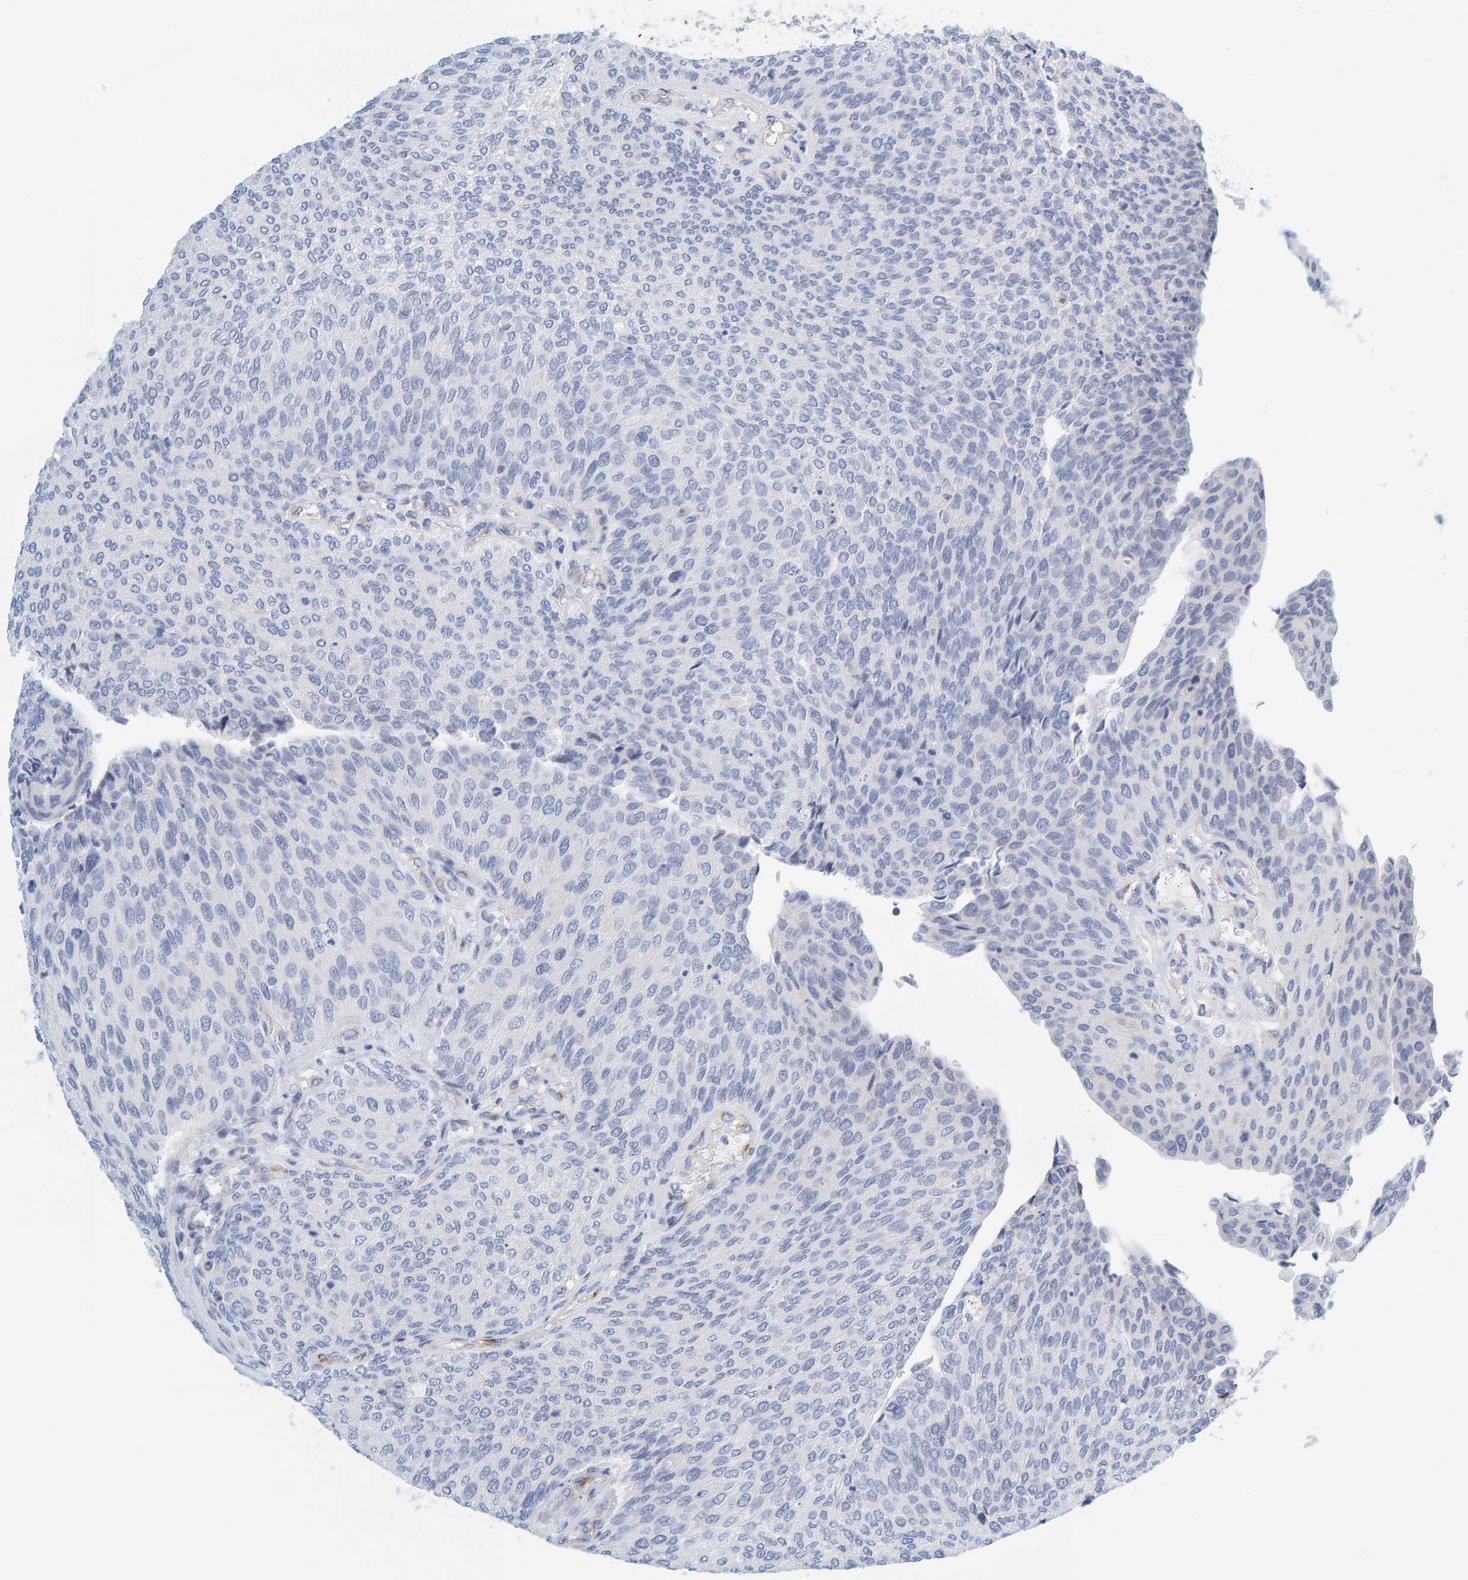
{"staining": {"intensity": "negative", "quantity": "none", "location": "none"}, "tissue": "urothelial cancer", "cell_type": "Tumor cells", "image_type": "cancer", "snomed": [{"axis": "morphology", "description": "Urothelial carcinoma, Low grade"}, {"axis": "topography", "description": "Urinary bladder"}], "caption": "IHC image of neoplastic tissue: human urothelial carcinoma (low-grade) stained with DAB (3,3'-diaminobenzidine) demonstrates no significant protein positivity in tumor cells.", "gene": "MOG", "patient": {"sex": "female", "age": 79}}